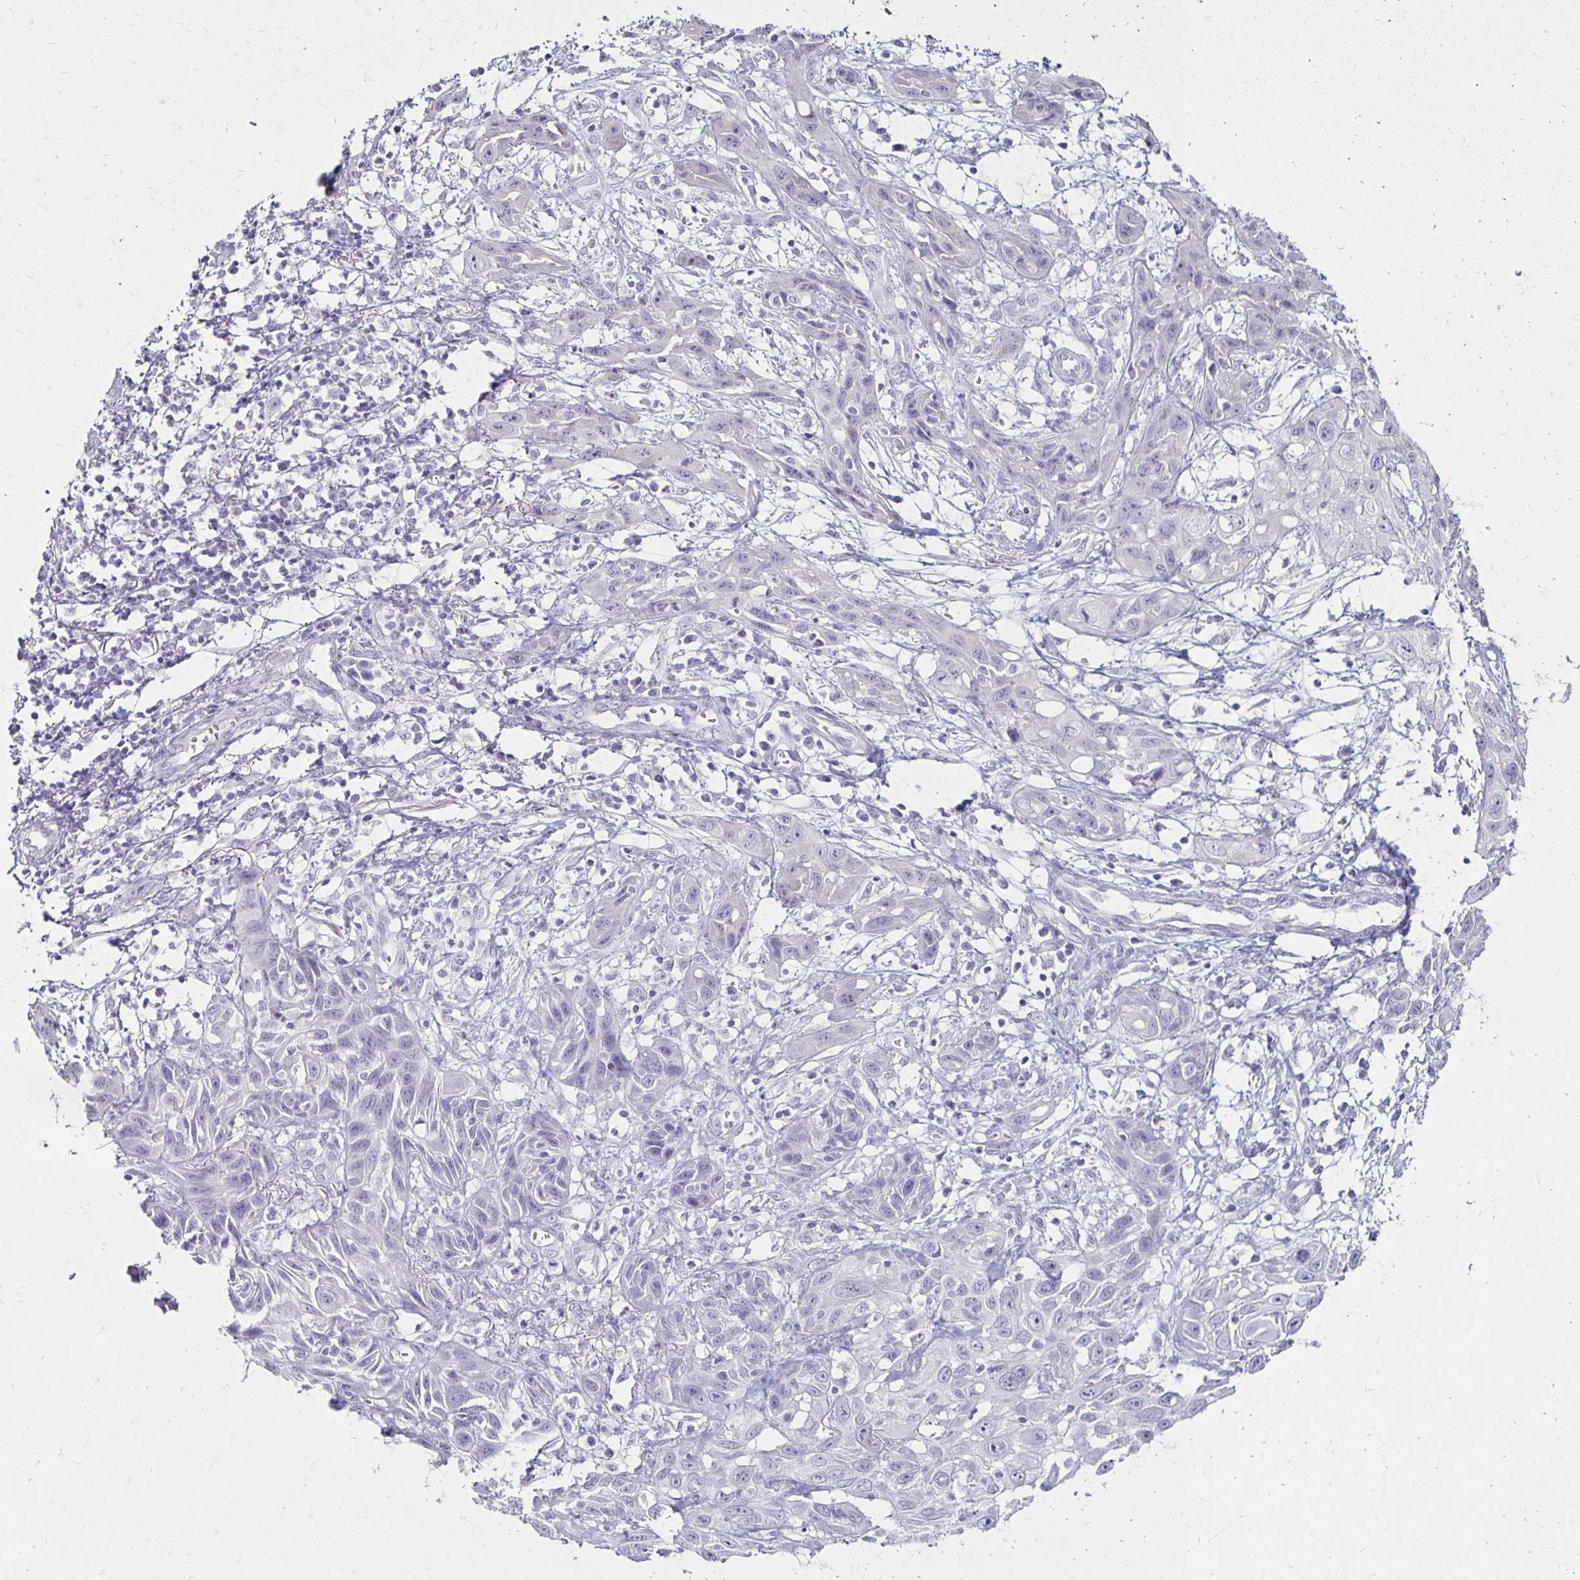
{"staining": {"intensity": "negative", "quantity": "none", "location": "none"}, "tissue": "skin cancer", "cell_type": "Tumor cells", "image_type": "cancer", "snomed": [{"axis": "morphology", "description": "Squamous cell carcinoma, NOS"}, {"axis": "topography", "description": "Skin"}, {"axis": "topography", "description": "Vulva"}], "caption": "The immunohistochemistry (IHC) photomicrograph has no significant positivity in tumor cells of skin squamous cell carcinoma tissue. (Stains: DAB immunohistochemistry (IHC) with hematoxylin counter stain, Microscopy: brightfield microscopy at high magnification).", "gene": "TOMM34", "patient": {"sex": "female", "age": 71}}